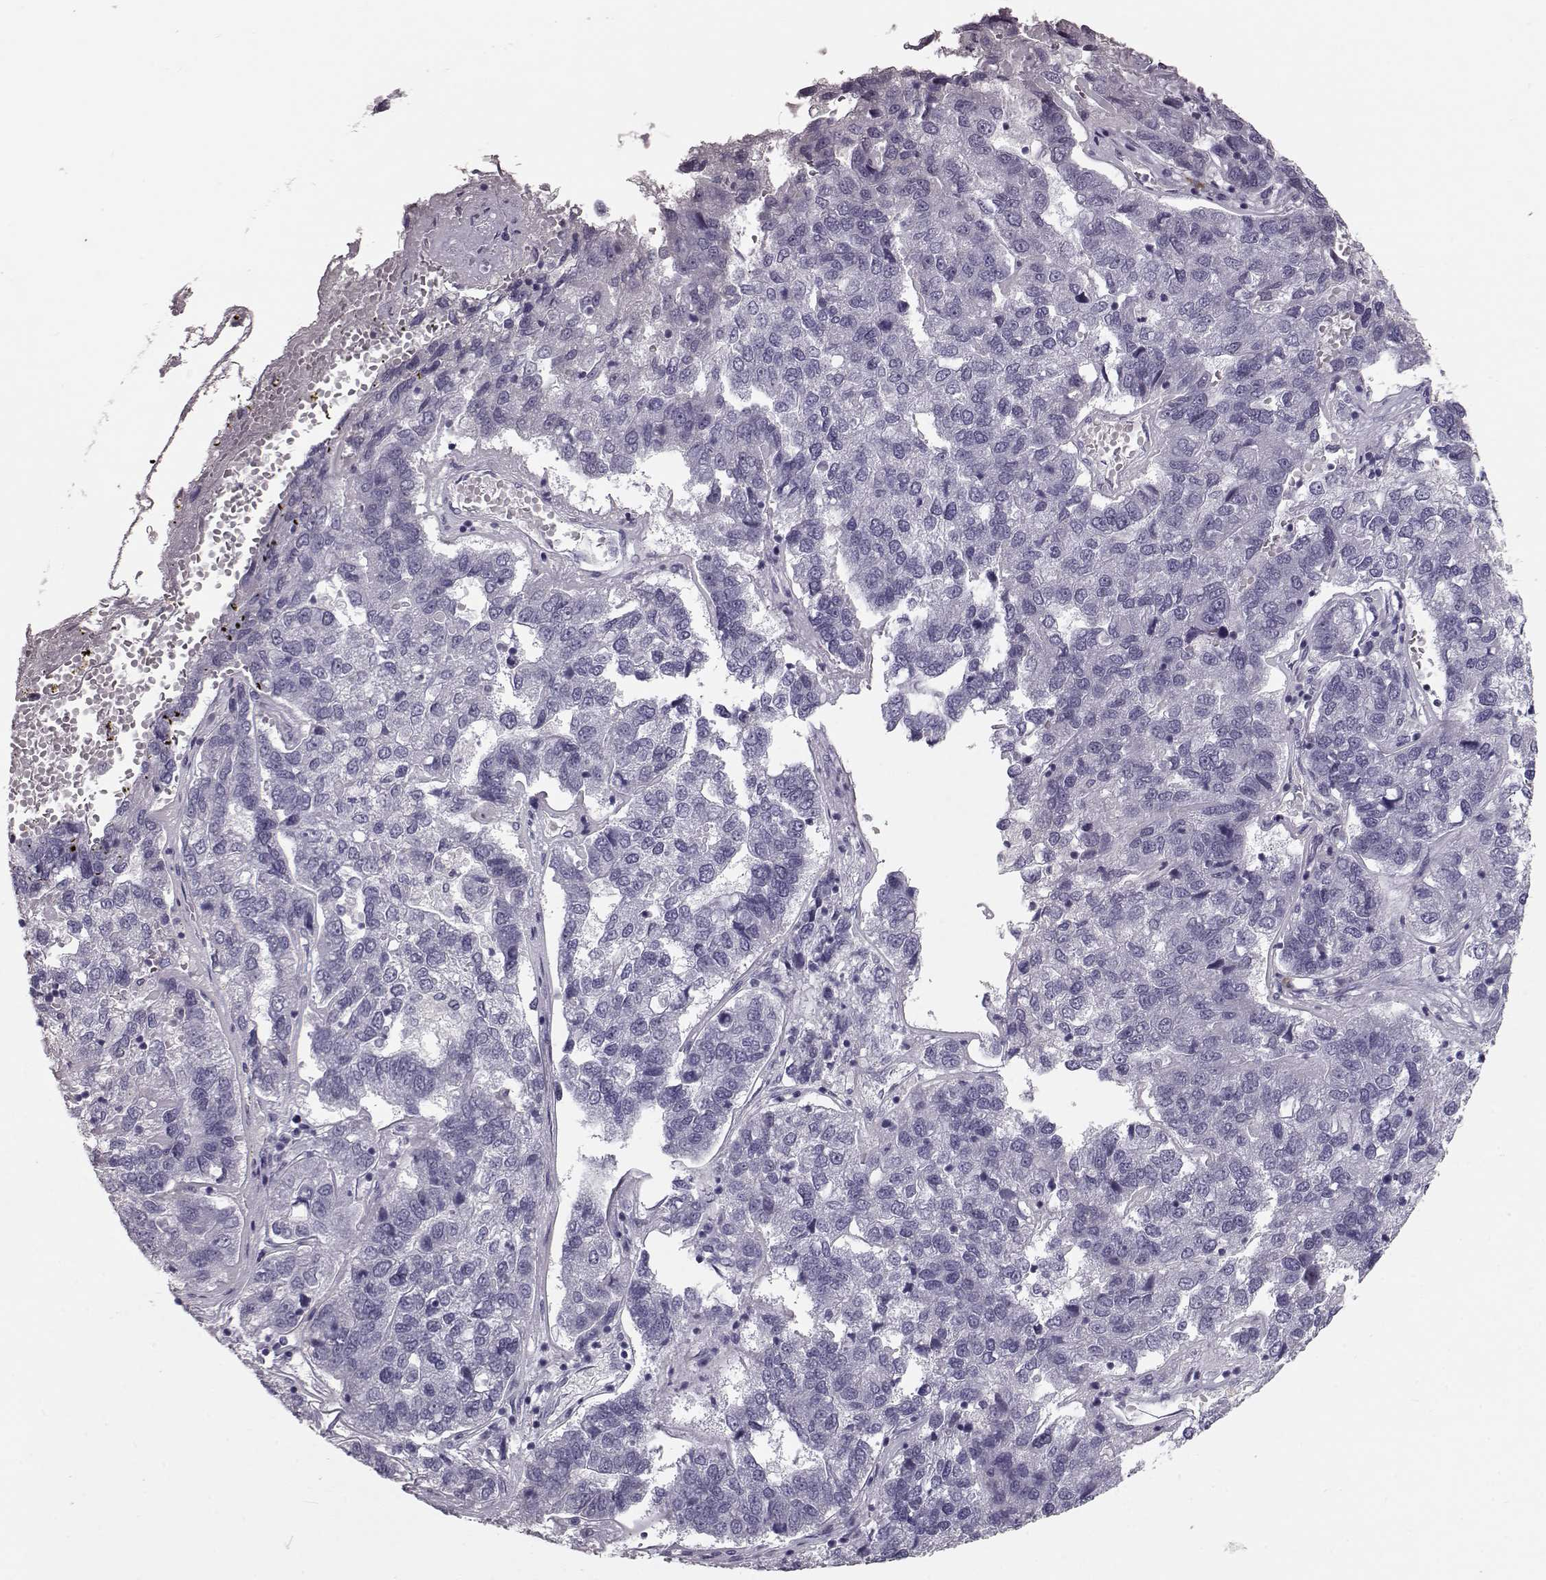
{"staining": {"intensity": "negative", "quantity": "none", "location": "none"}, "tissue": "pancreatic cancer", "cell_type": "Tumor cells", "image_type": "cancer", "snomed": [{"axis": "morphology", "description": "Adenocarcinoma, NOS"}, {"axis": "topography", "description": "Pancreas"}], "caption": "A high-resolution micrograph shows IHC staining of pancreatic adenocarcinoma, which exhibits no significant positivity in tumor cells.", "gene": "CCL19", "patient": {"sex": "female", "age": 61}}